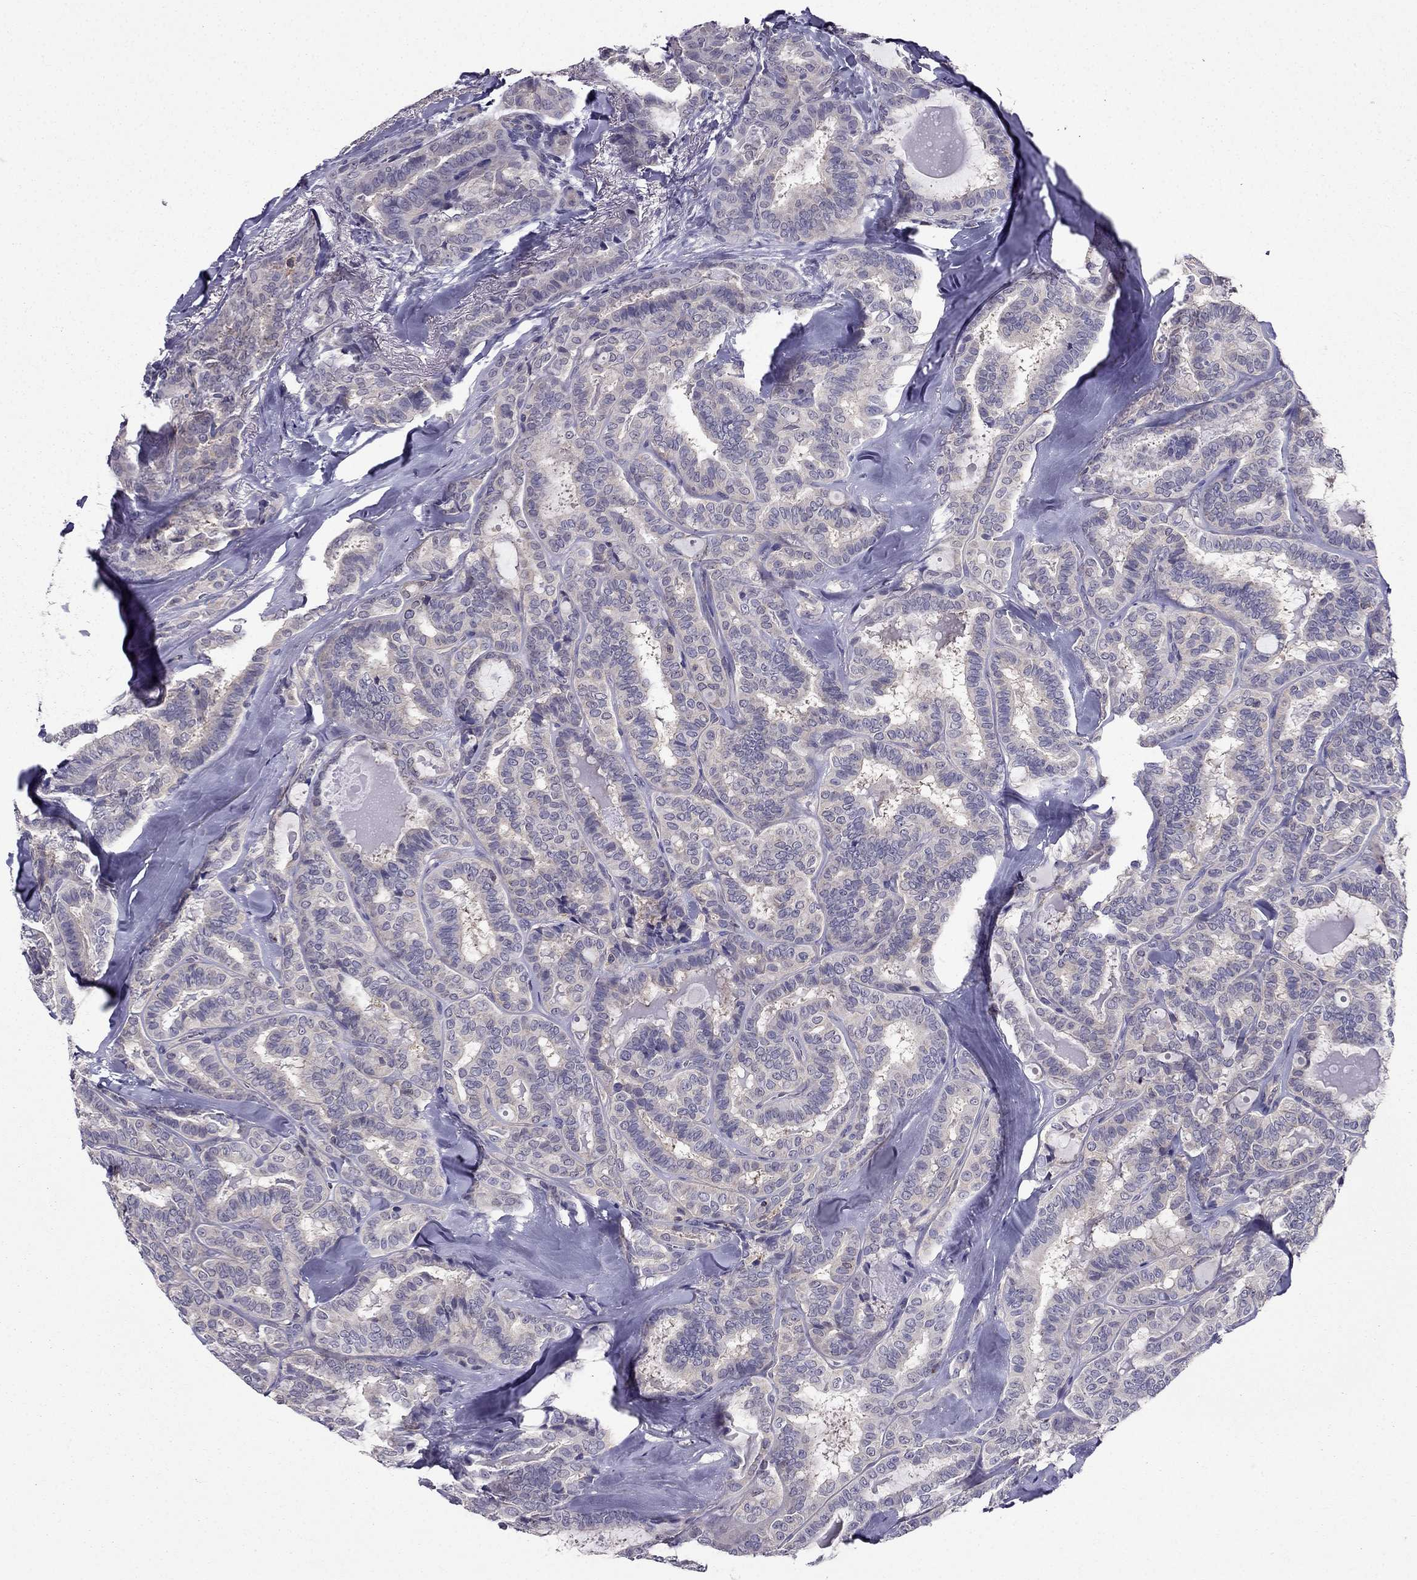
{"staining": {"intensity": "negative", "quantity": "none", "location": "none"}, "tissue": "thyroid cancer", "cell_type": "Tumor cells", "image_type": "cancer", "snomed": [{"axis": "morphology", "description": "Papillary adenocarcinoma, NOS"}, {"axis": "topography", "description": "Thyroid gland"}], "caption": "Immunohistochemical staining of thyroid cancer (papillary adenocarcinoma) exhibits no significant staining in tumor cells. (IHC, brightfield microscopy, high magnification).", "gene": "AAK1", "patient": {"sex": "female", "age": 39}}